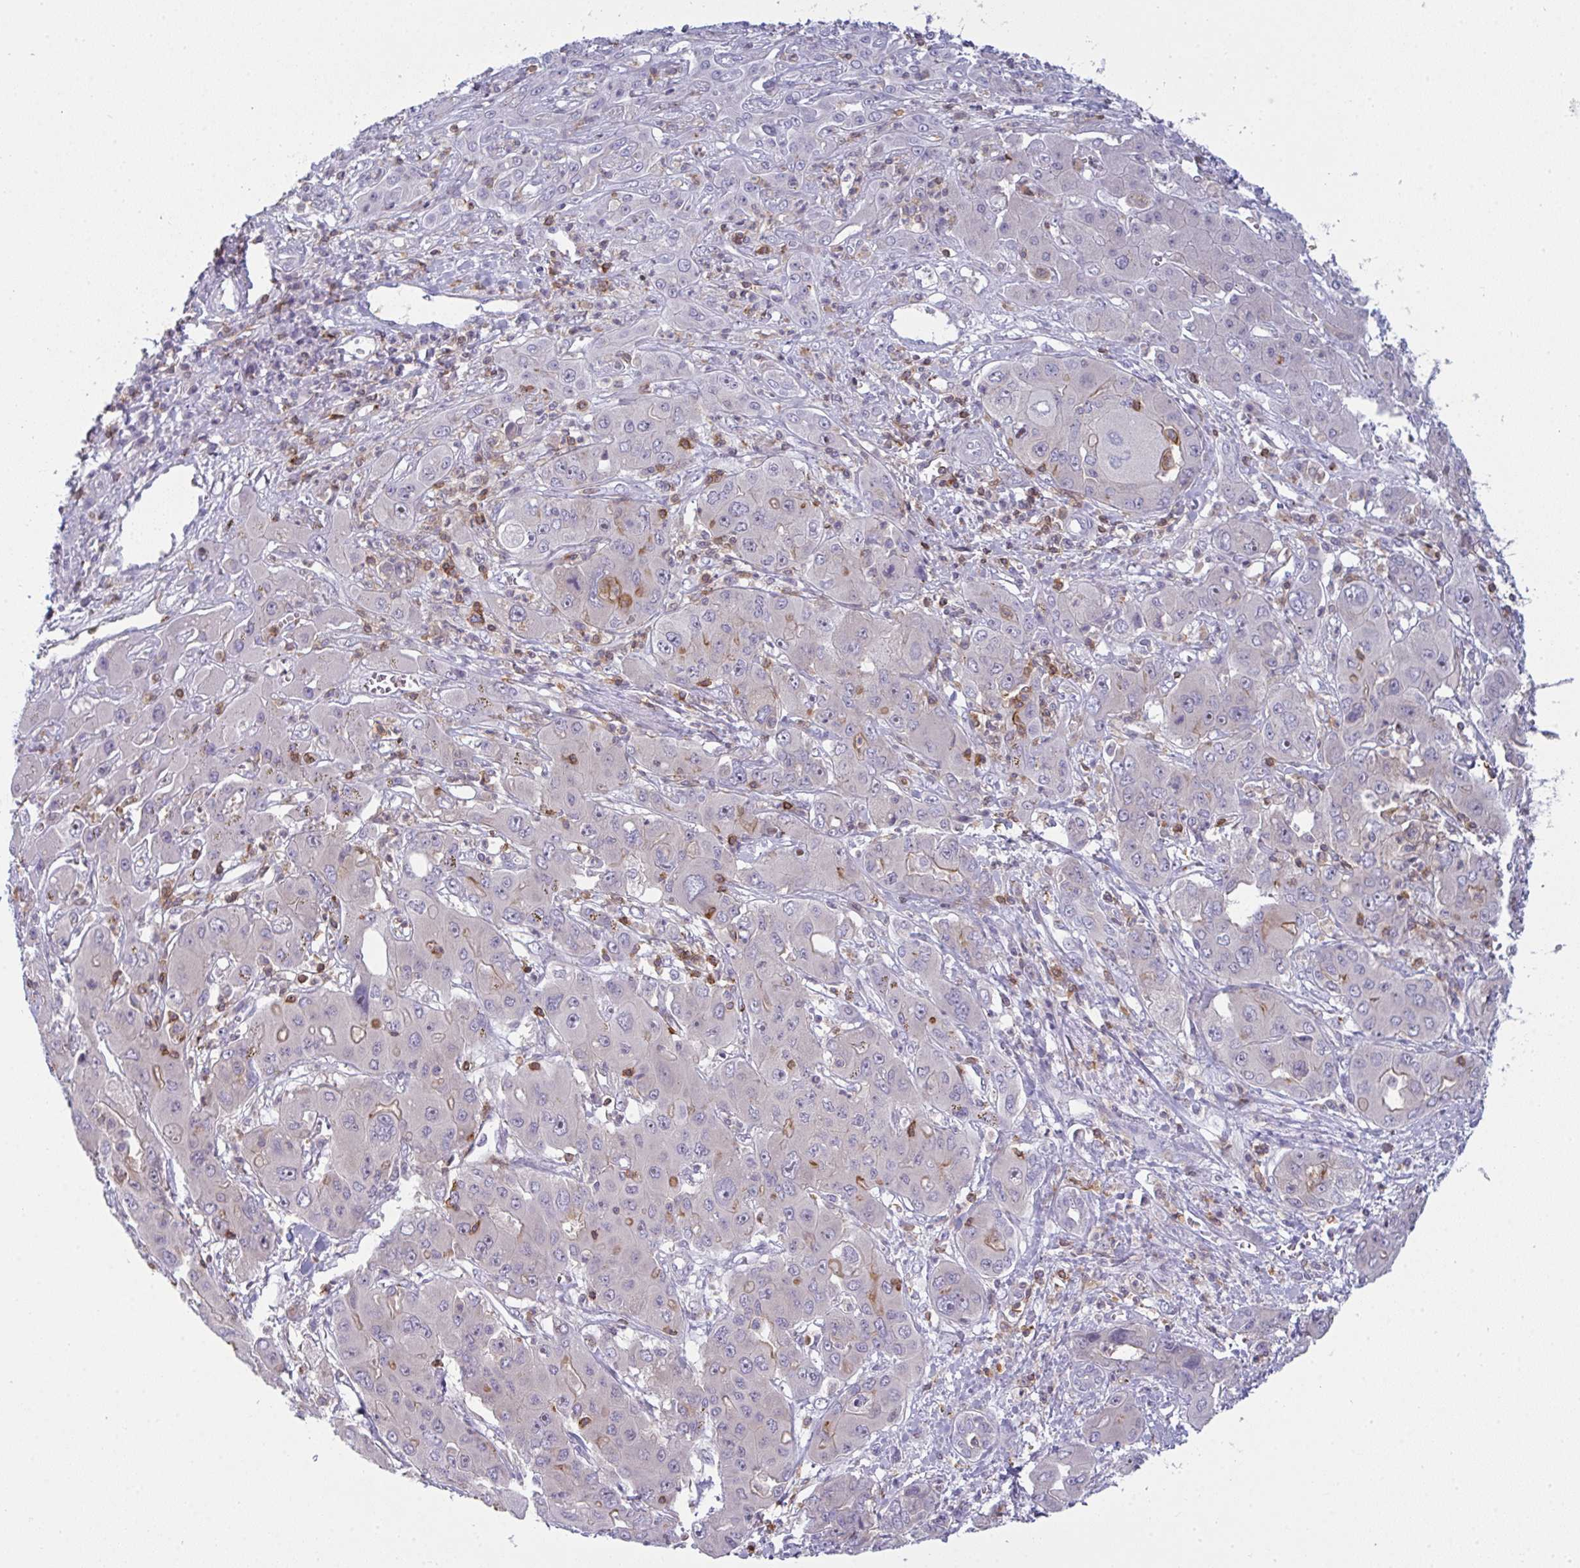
{"staining": {"intensity": "negative", "quantity": "none", "location": "none"}, "tissue": "liver cancer", "cell_type": "Tumor cells", "image_type": "cancer", "snomed": [{"axis": "morphology", "description": "Cholangiocarcinoma"}, {"axis": "topography", "description": "Liver"}], "caption": "An immunohistochemistry photomicrograph of liver cholangiocarcinoma is shown. There is no staining in tumor cells of liver cholangiocarcinoma. Brightfield microscopy of immunohistochemistry stained with DAB (3,3'-diaminobenzidine) (brown) and hematoxylin (blue), captured at high magnification.", "gene": "CD80", "patient": {"sex": "male", "age": 67}}